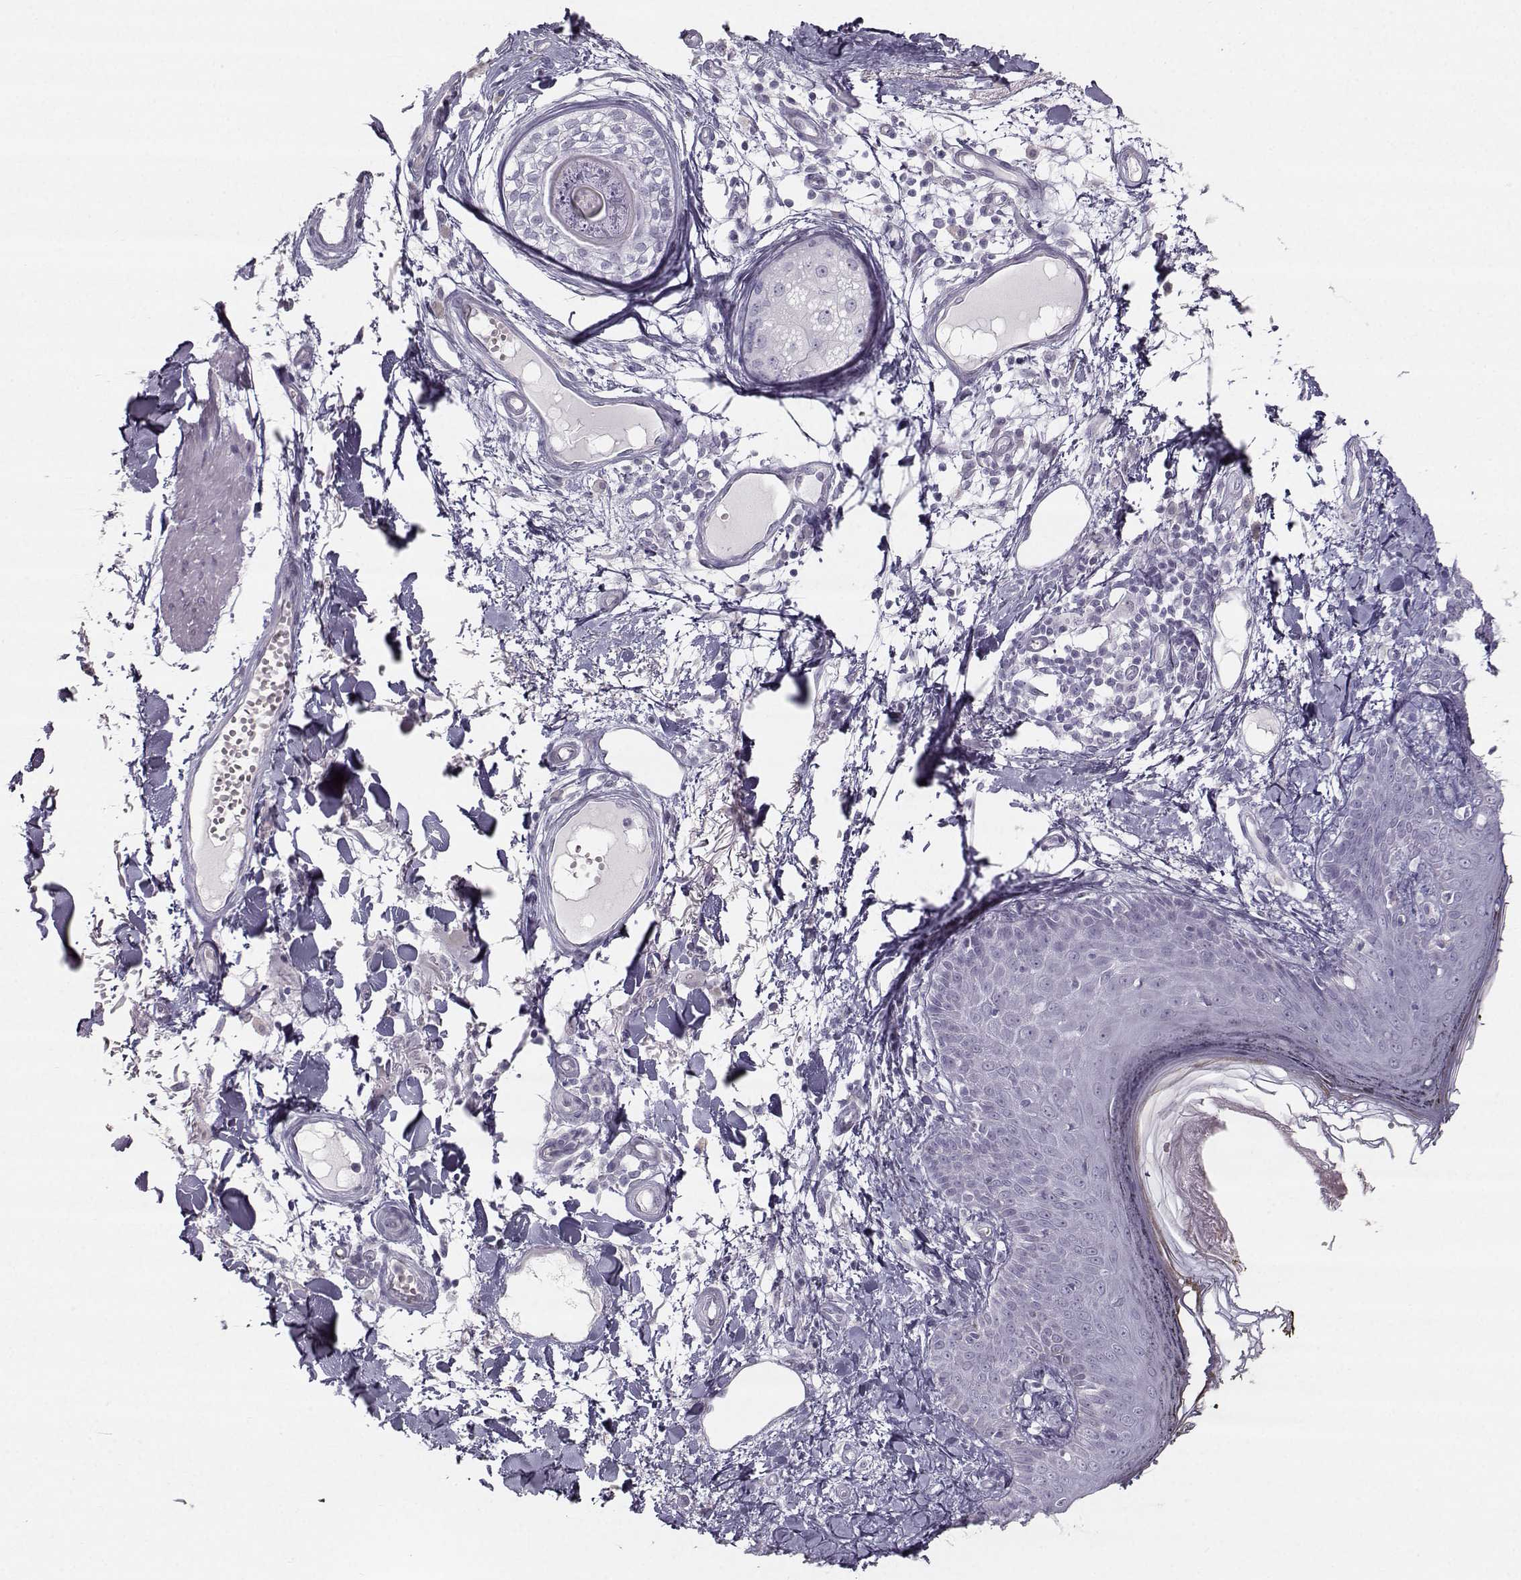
{"staining": {"intensity": "negative", "quantity": "none", "location": "none"}, "tissue": "skin", "cell_type": "Fibroblasts", "image_type": "normal", "snomed": [{"axis": "morphology", "description": "Normal tissue, NOS"}, {"axis": "topography", "description": "Skin"}], "caption": "A histopathology image of human skin is negative for staining in fibroblasts.", "gene": "CASR", "patient": {"sex": "male", "age": 76}}